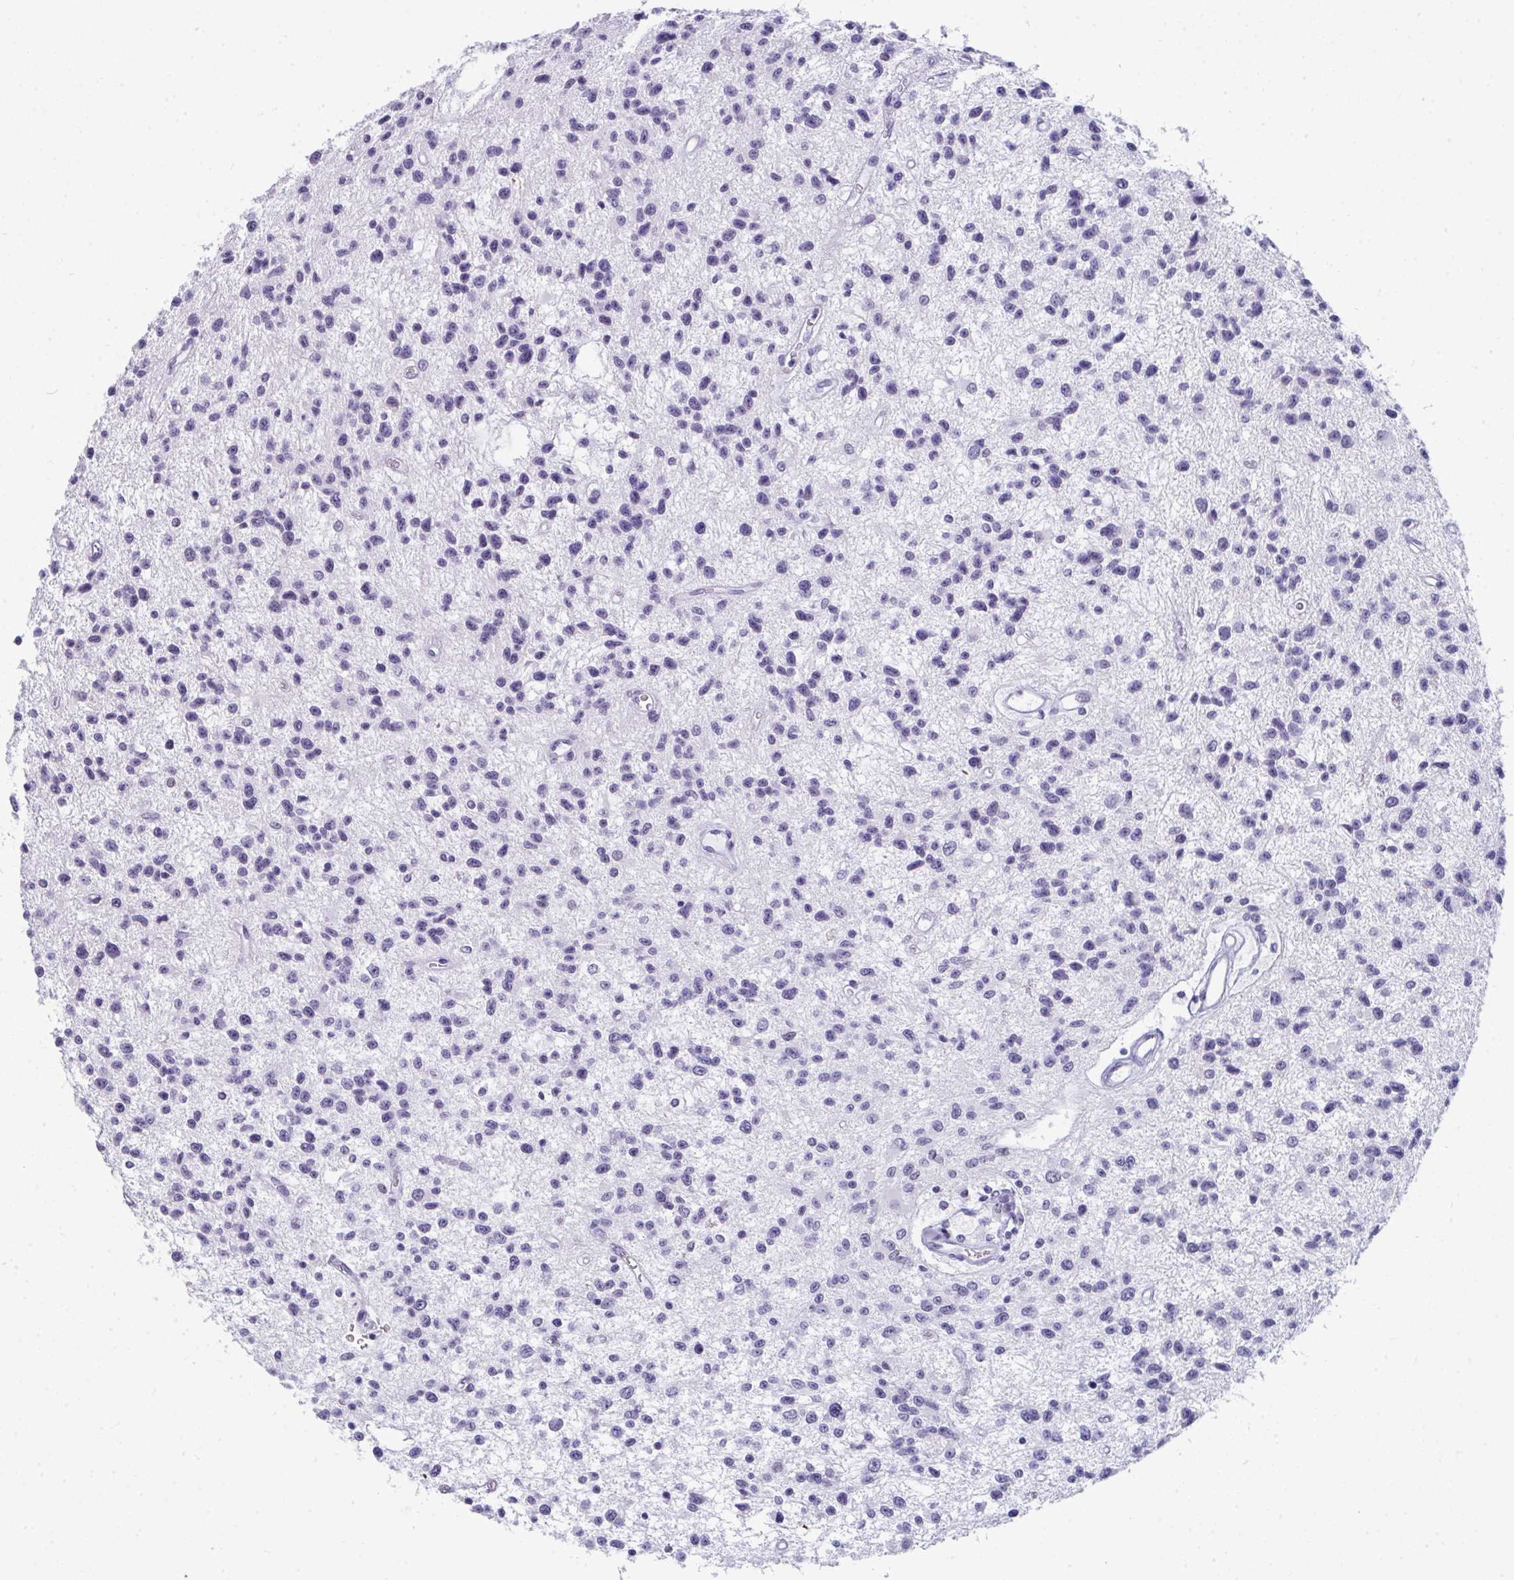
{"staining": {"intensity": "negative", "quantity": "none", "location": "none"}, "tissue": "glioma", "cell_type": "Tumor cells", "image_type": "cancer", "snomed": [{"axis": "morphology", "description": "Glioma, malignant, Low grade"}, {"axis": "topography", "description": "Brain"}], "caption": "High power microscopy photomicrograph of an IHC image of malignant glioma (low-grade), revealing no significant expression in tumor cells.", "gene": "CDK13", "patient": {"sex": "male", "age": 43}}